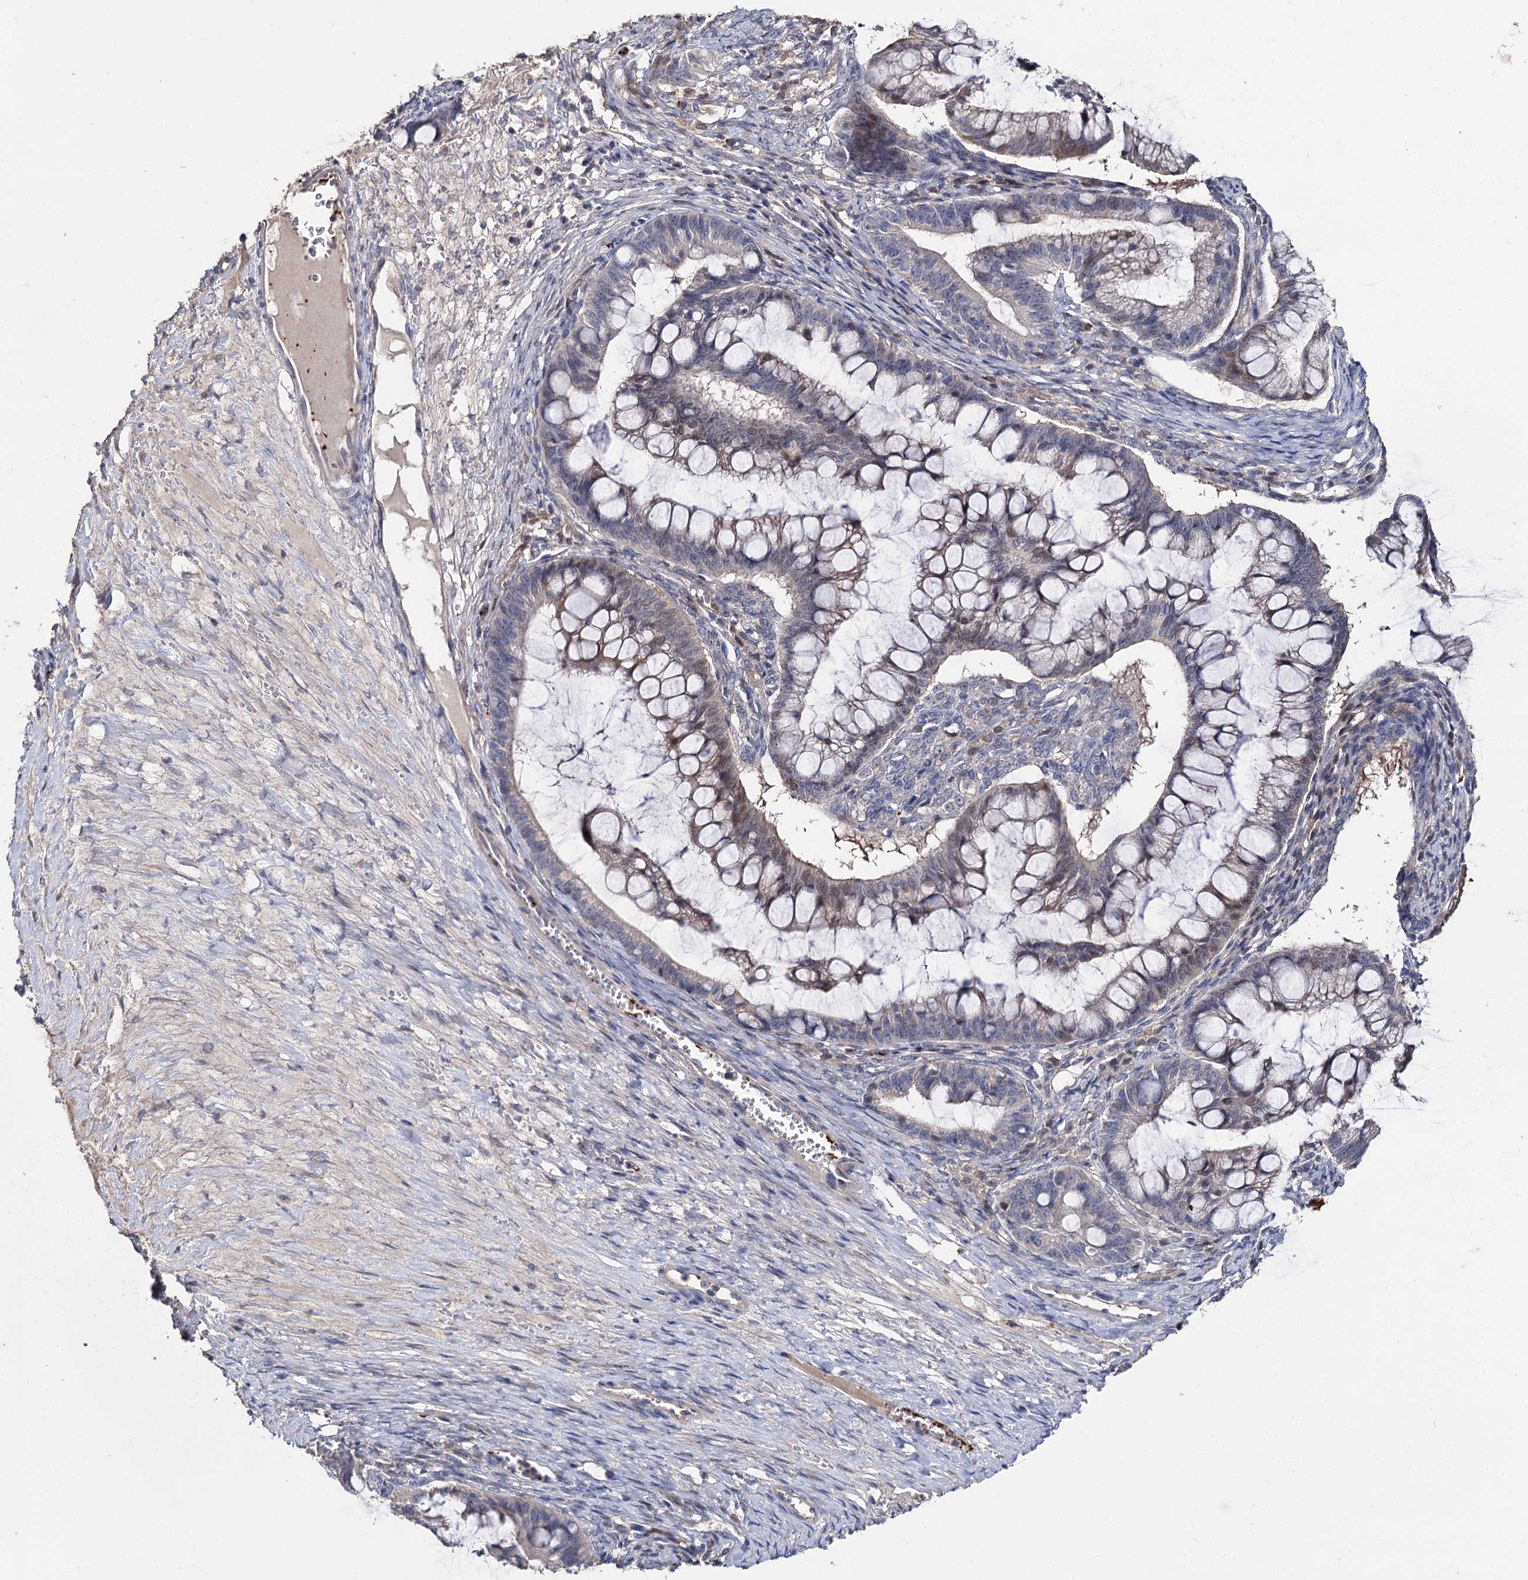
{"staining": {"intensity": "negative", "quantity": "none", "location": "none"}, "tissue": "ovarian cancer", "cell_type": "Tumor cells", "image_type": "cancer", "snomed": [{"axis": "morphology", "description": "Cystadenocarcinoma, mucinous, NOS"}, {"axis": "topography", "description": "Ovary"}], "caption": "An immunohistochemistry (IHC) photomicrograph of ovarian cancer (mucinous cystadenocarcinoma) is shown. There is no staining in tumor cells of ovarian cancer (mucinous cystadenocarcinoma). Brightfield microscopy of immunohistochemistry (IHC) stained with DAB (brown) and hematoxylin (blue), captured at high magnification.", "gene": "DNAH6", "patient": {"sex": "female", "age": 73}}